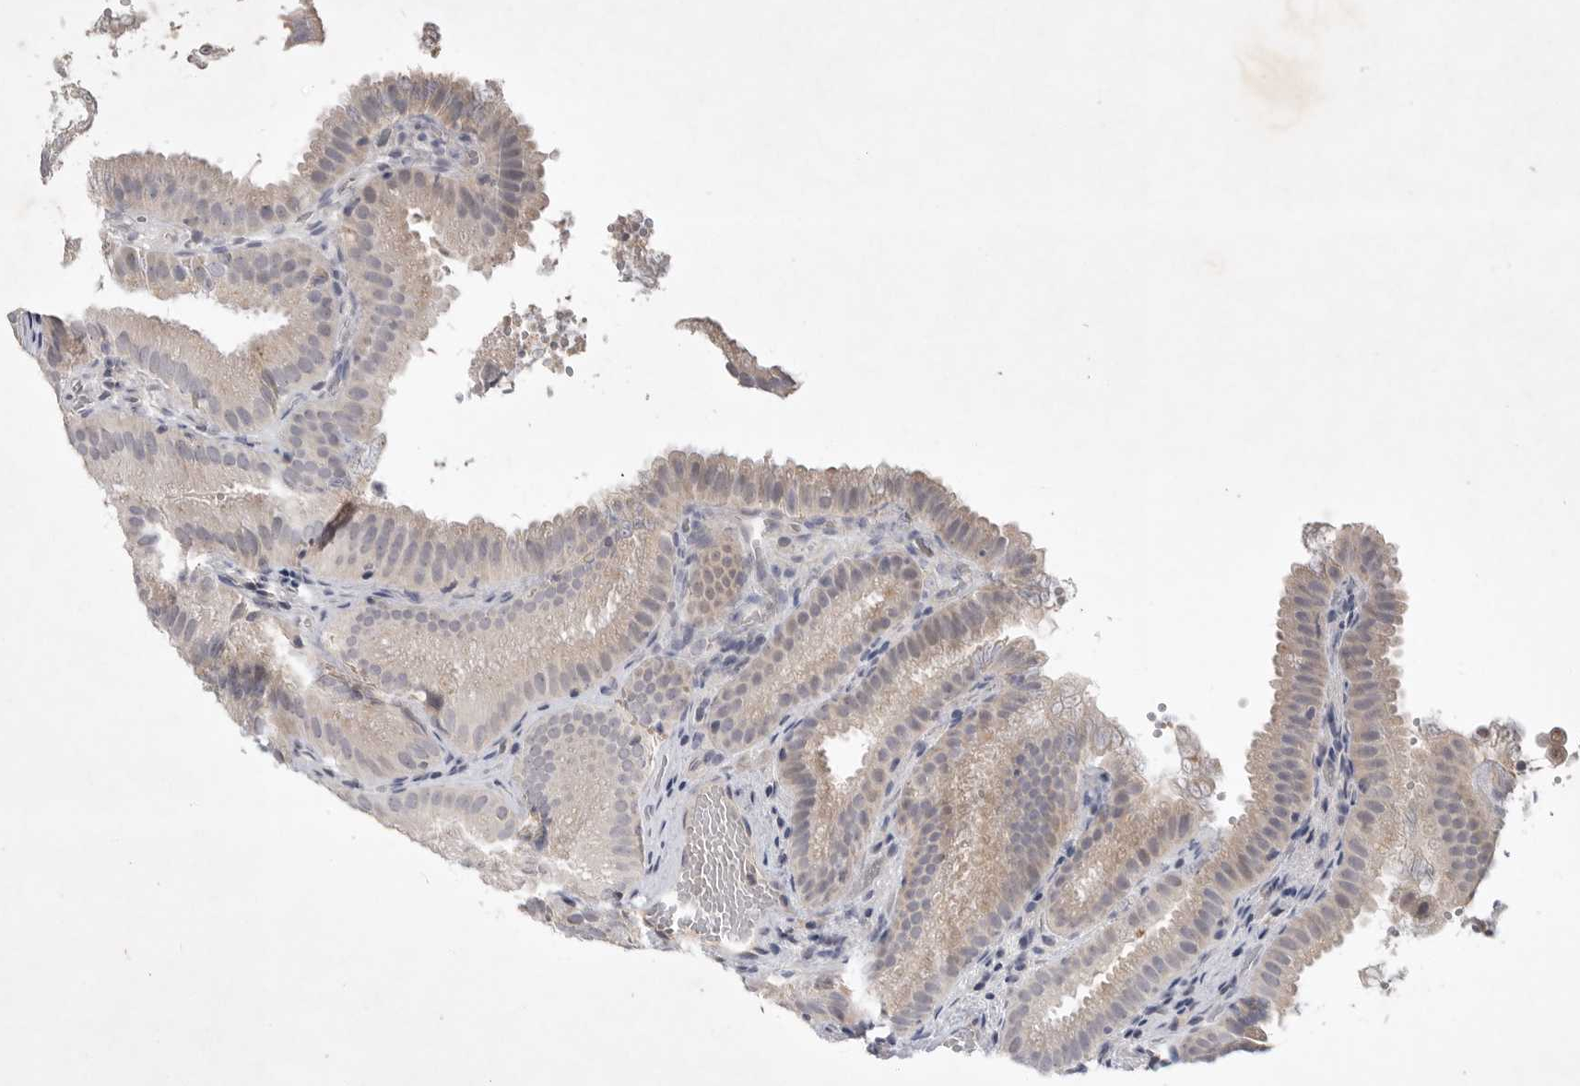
{"staining": {"intensity": "weak", "quantity": ">75%", "location": "cytoplasmic/membranous"}, "tissue": "gallbladder", "cell_type": "Glandular cells", "image_type": "normal", "snomed": [{"axis": "morphology", "description": "Normal tissue, NOS"}, {"axis": "topography", "description": "Gallbladder"}], "caption": "This micrograph displays immunohistochemistry (IHC) staining of normal gallbladder, with low weak cytoplasmic/membranous staining in approximately >75% of glandular cells.", "gene": "ITGAD", "patient": {"sex": "female", "age": 30}}